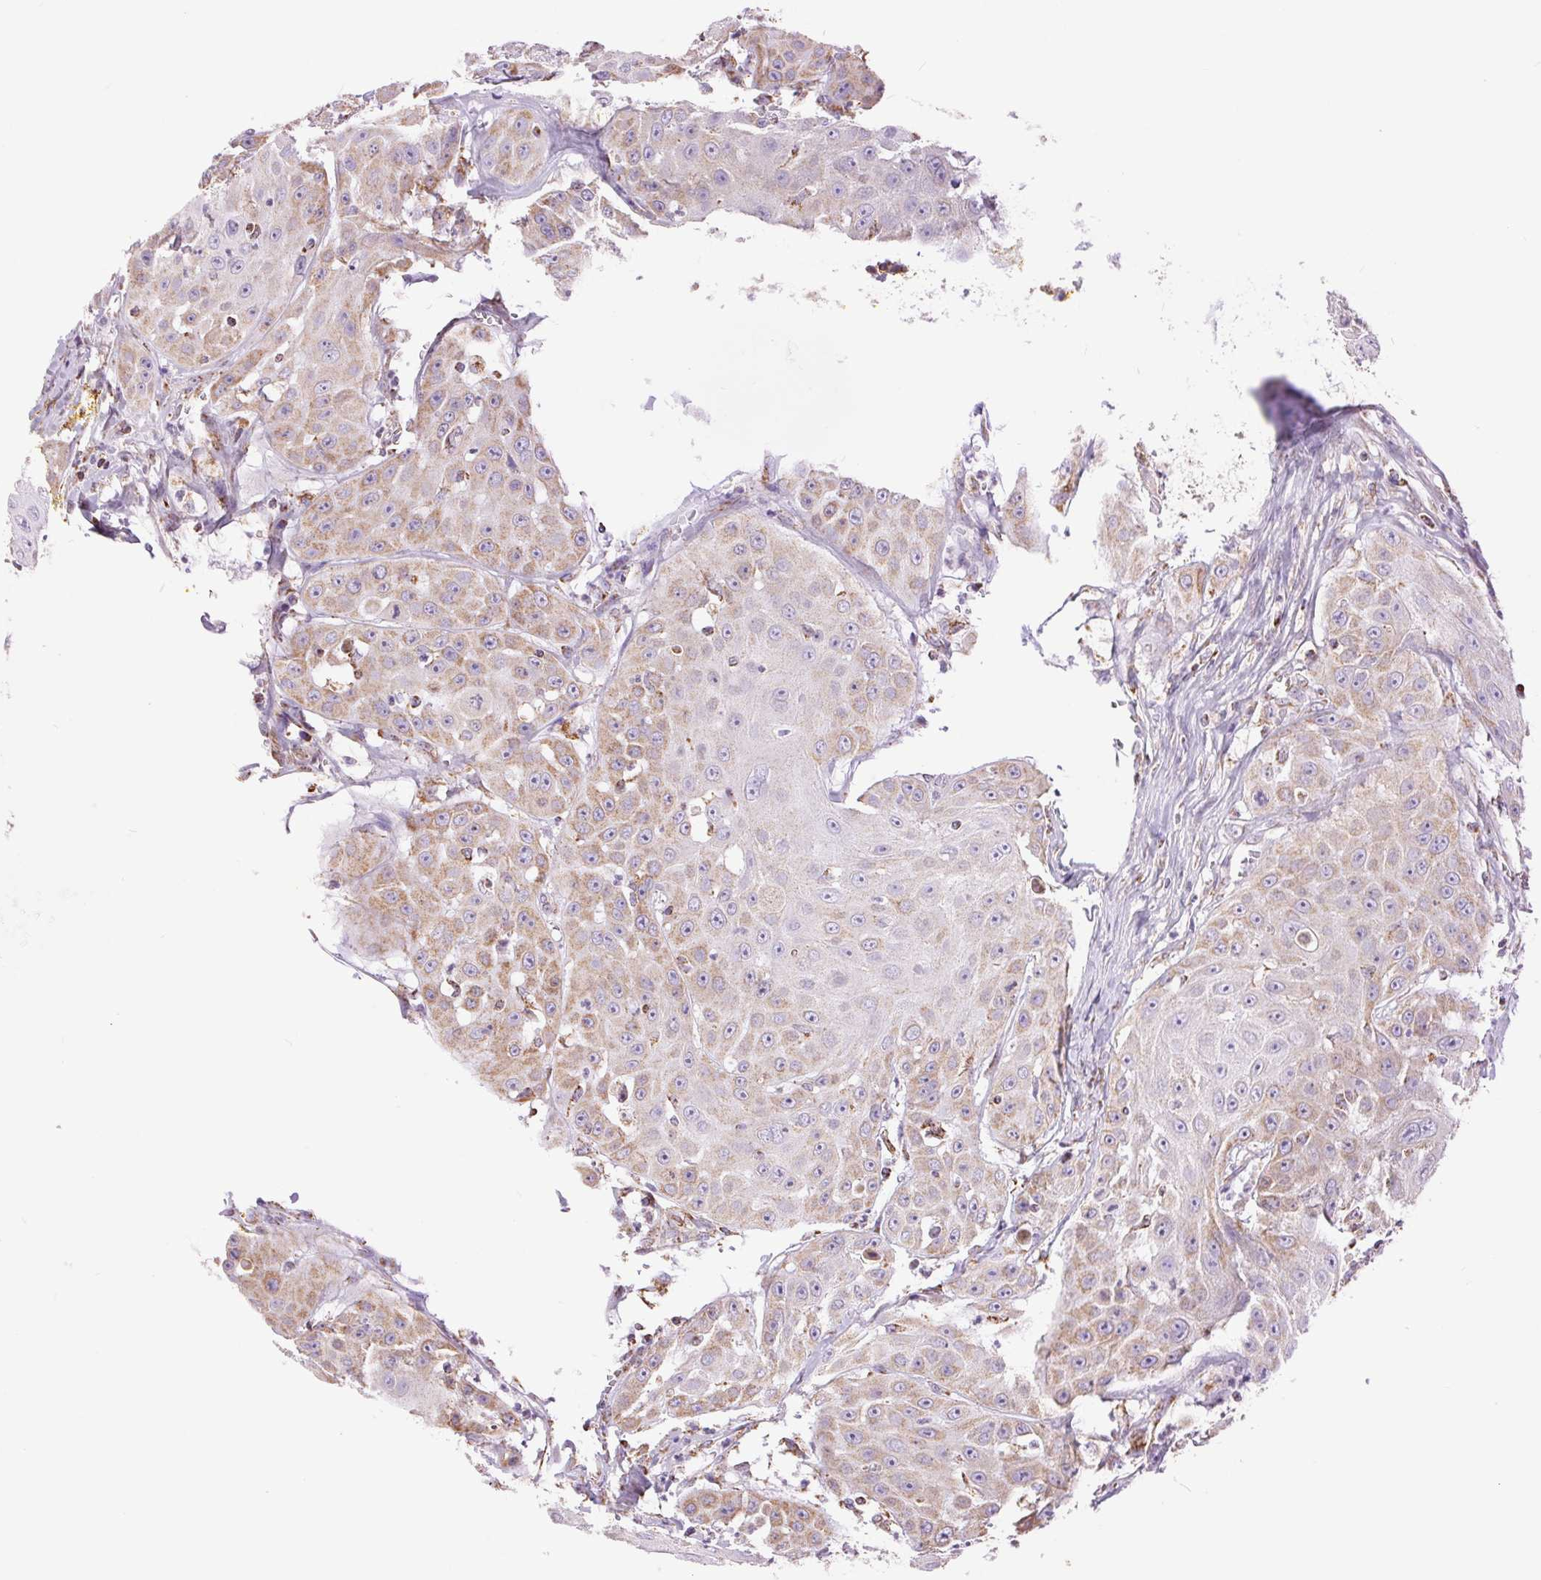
{"staining": {"intensity": "weak", "quantity": "25%-75%", "location": "cytoplasmic/membranous"}, "tissue": "head and neck cancer", "cell_type": "Tumor cells", "image_type": "cancer", "snomed": [{"axis": "morphology", "description": "Squamous cell carcinoma, NOS"}, {"axis": "topography", "description": "Oral tissue"}, {"axis": "topography", "description": "Head-Neck"}], "caption": "Human head and neck cancer stained for a protein (brown) displays weak cytoplasmic/membranous positive expression in about 25%-75% of tumor cells.", "gene": "ATP5PB", "patient": {"sex": "male", "age": 81}}